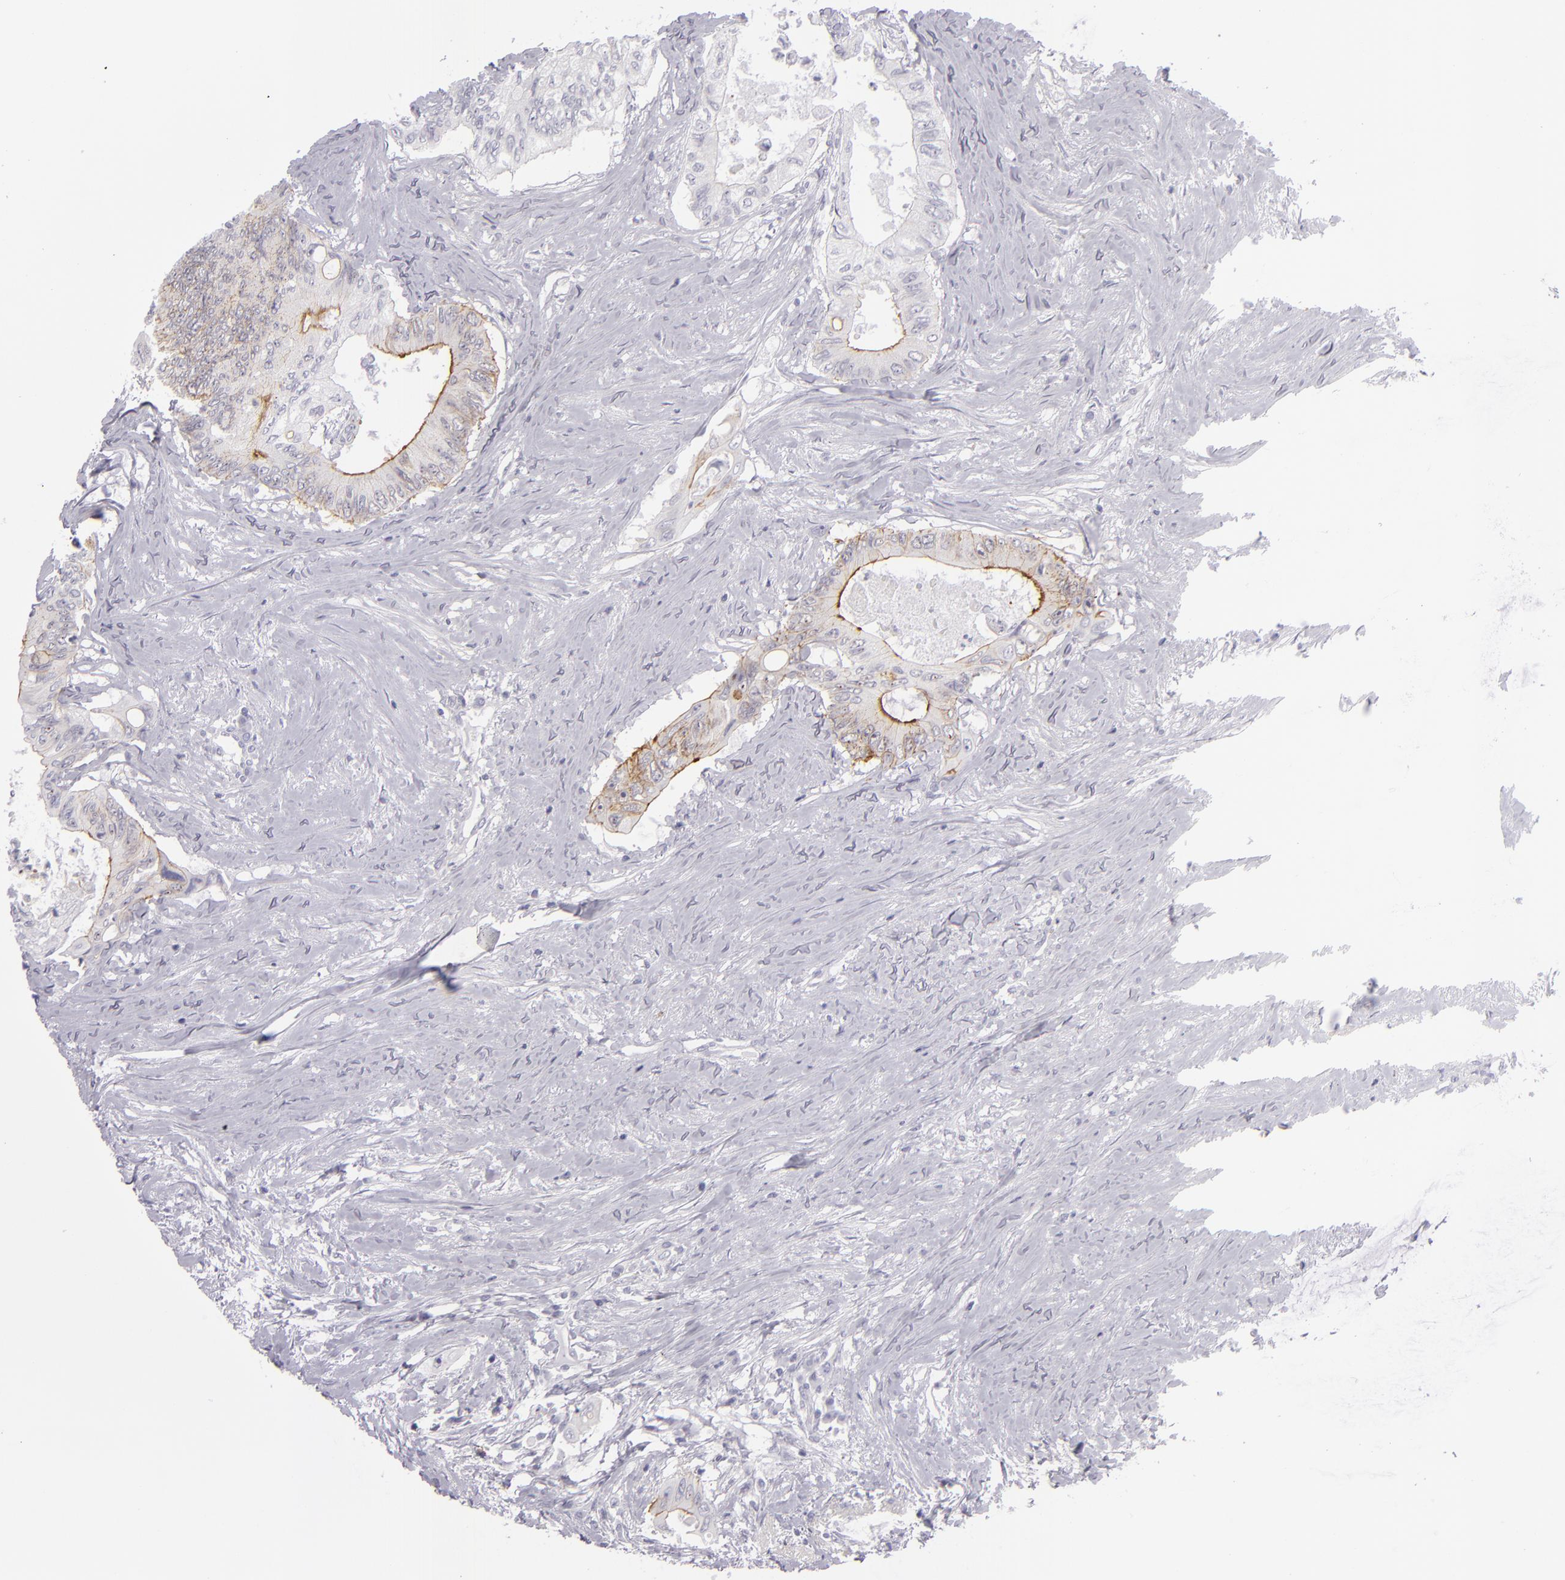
{"staining": {"intensity": "moderate", "quantity": "25%-75%", "location": "cytoplasmic/membranous"}, "tissue": "colorectal cancer", "cell_type": "Tumor cells", "image_type": "cancer", "snomed": [{"axis": "morphology", "description": "Adenocarcinoma, NOS"}, {"axis": "topography", "description": "Colon"}], "caption": "Tumor cells exhibit medium levels of moderate cytoplasmic/membranous expression in approximately 25%-75% of cells in human colorectal adenocarcinoma.", "gene": "VIL1", "patient": {"sex": "male", "age": 65}}